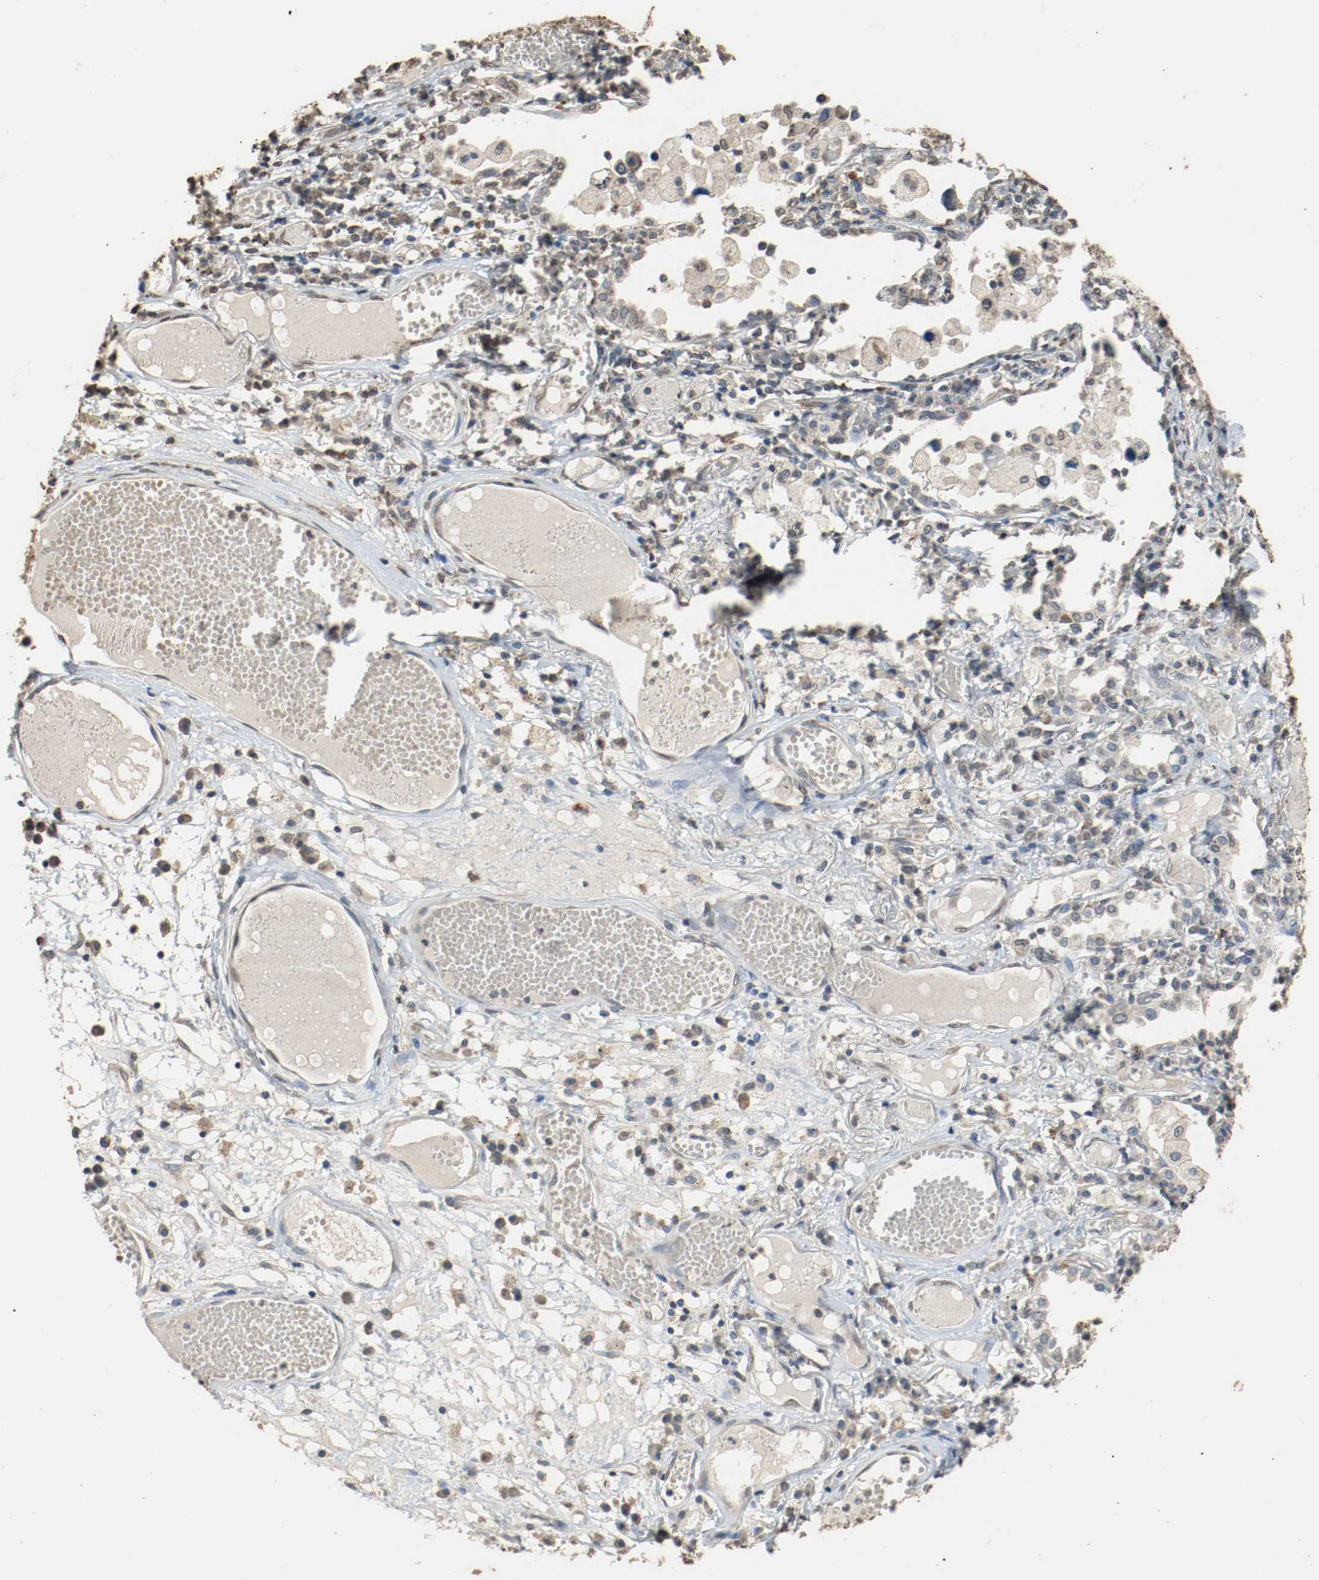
{"staining": {"intensity": "negative", "quantity": "none", "location": "none"}, "tissue": "lung cancer", "cell_type": "Tumor cells", "image_type": "cancer", "snomed": [{"axis": "morphology", "description": "Squamous cell carcinoma, NOS"}, {"axis": "topography", "description": "Lung"}], "caption": "Lung cancer (squamous cell carcinoma) stained for a protein using IHC displays no expression tumor cells.", "gene": "RTN4", "patient": {"sex": "male", "age": 71}}